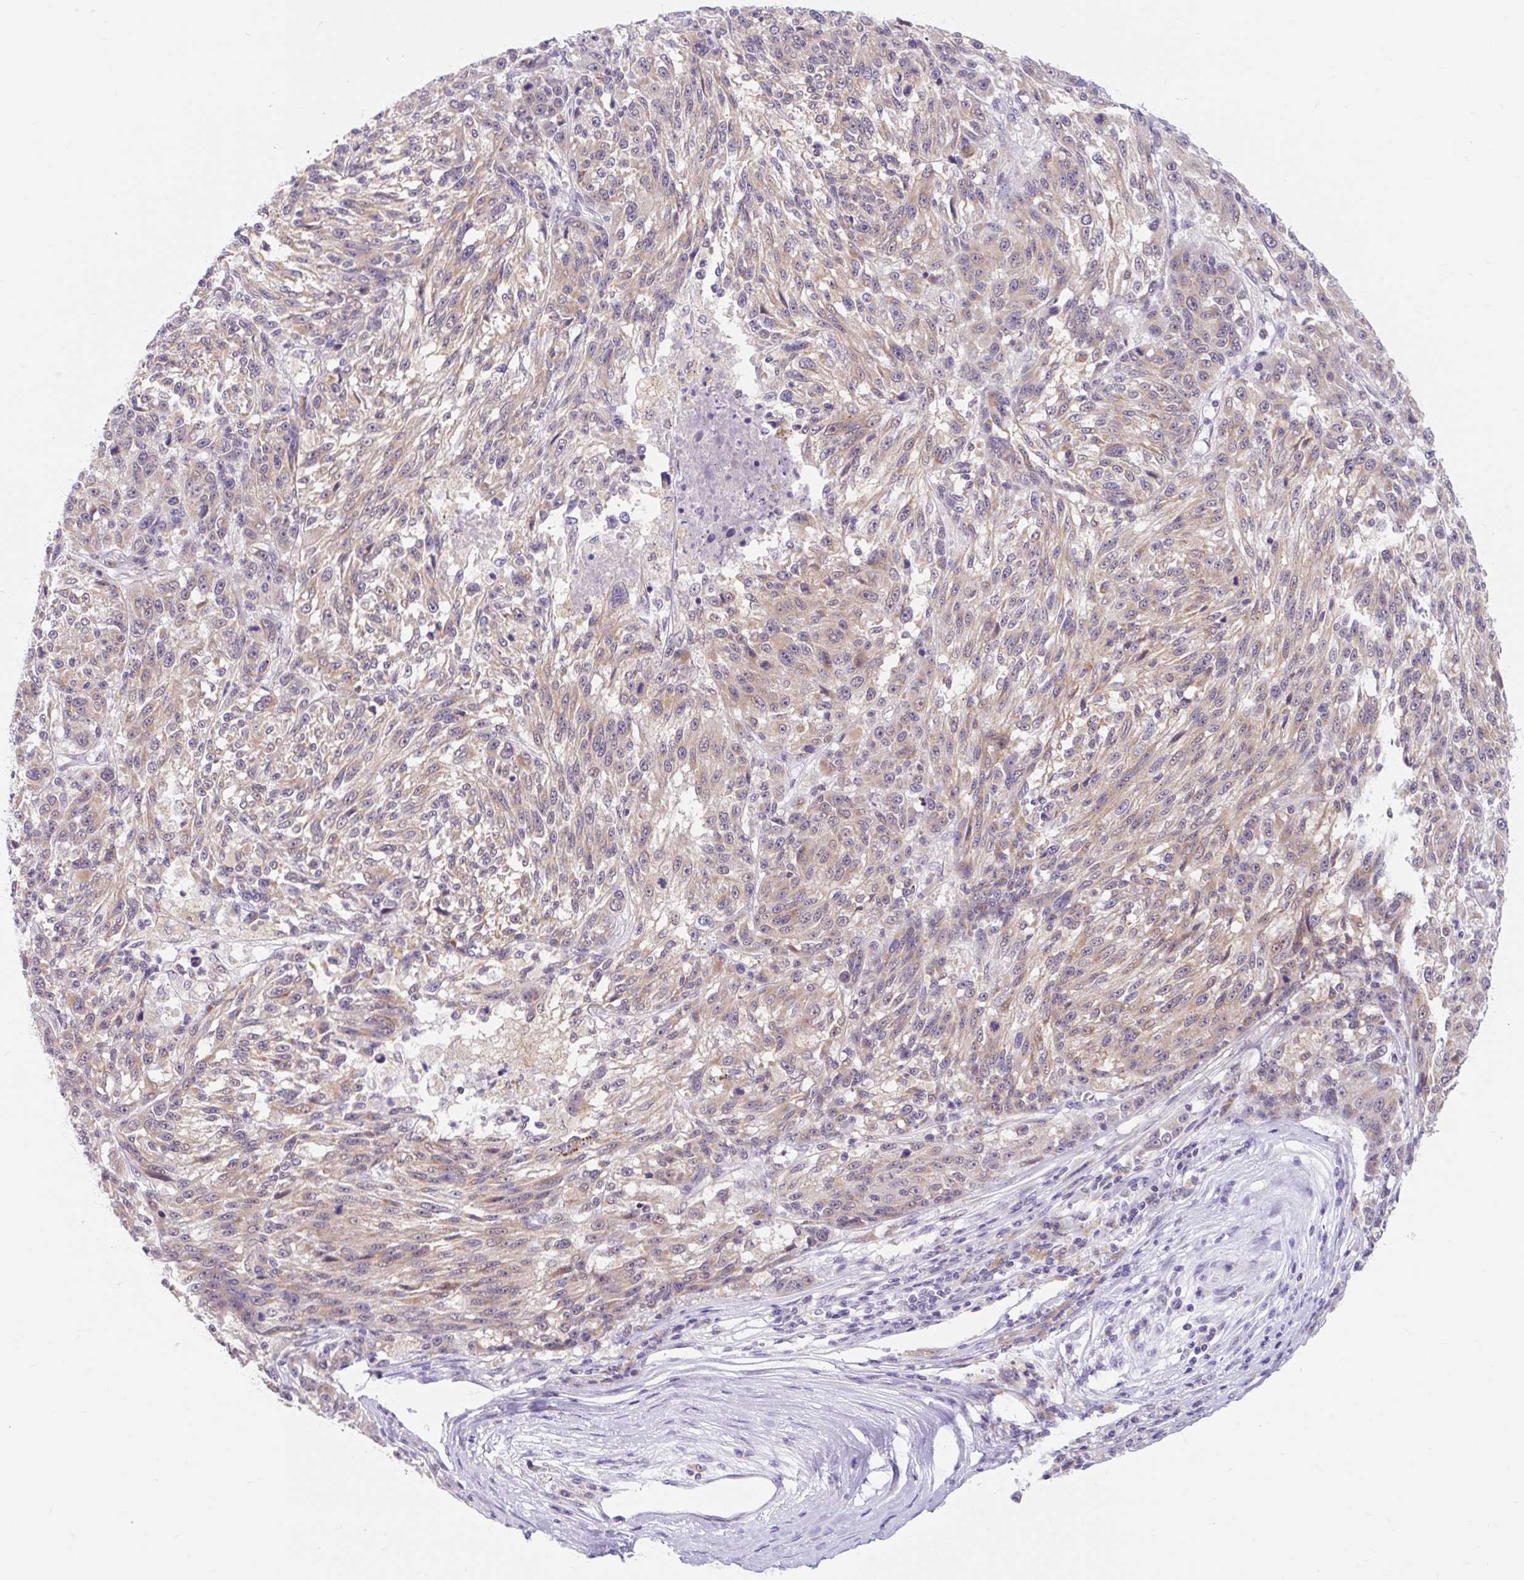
{"staining": {"intensity": "weak", "quantity": ">75%", "location": "cytoplasmic/membranous"}, "tissue": "melanoma", "cell_type": "Tumor cells", "image_type": "cancer", "snomed": [{"axis": "morphology", "description": "Malignant melanoma, NOS"}, {"axis": "topography", "description": "Skin"}], "caption": "An immunohistochemistry (IHC) micrograph of tumor tissue is shown. Protein staining in brown highlights weak cytoplasmic/membranous positivity in malignant melanoma within tumor cells.", "gene": "ITPK1", "patient": {"sex": "male", "age": 53}}